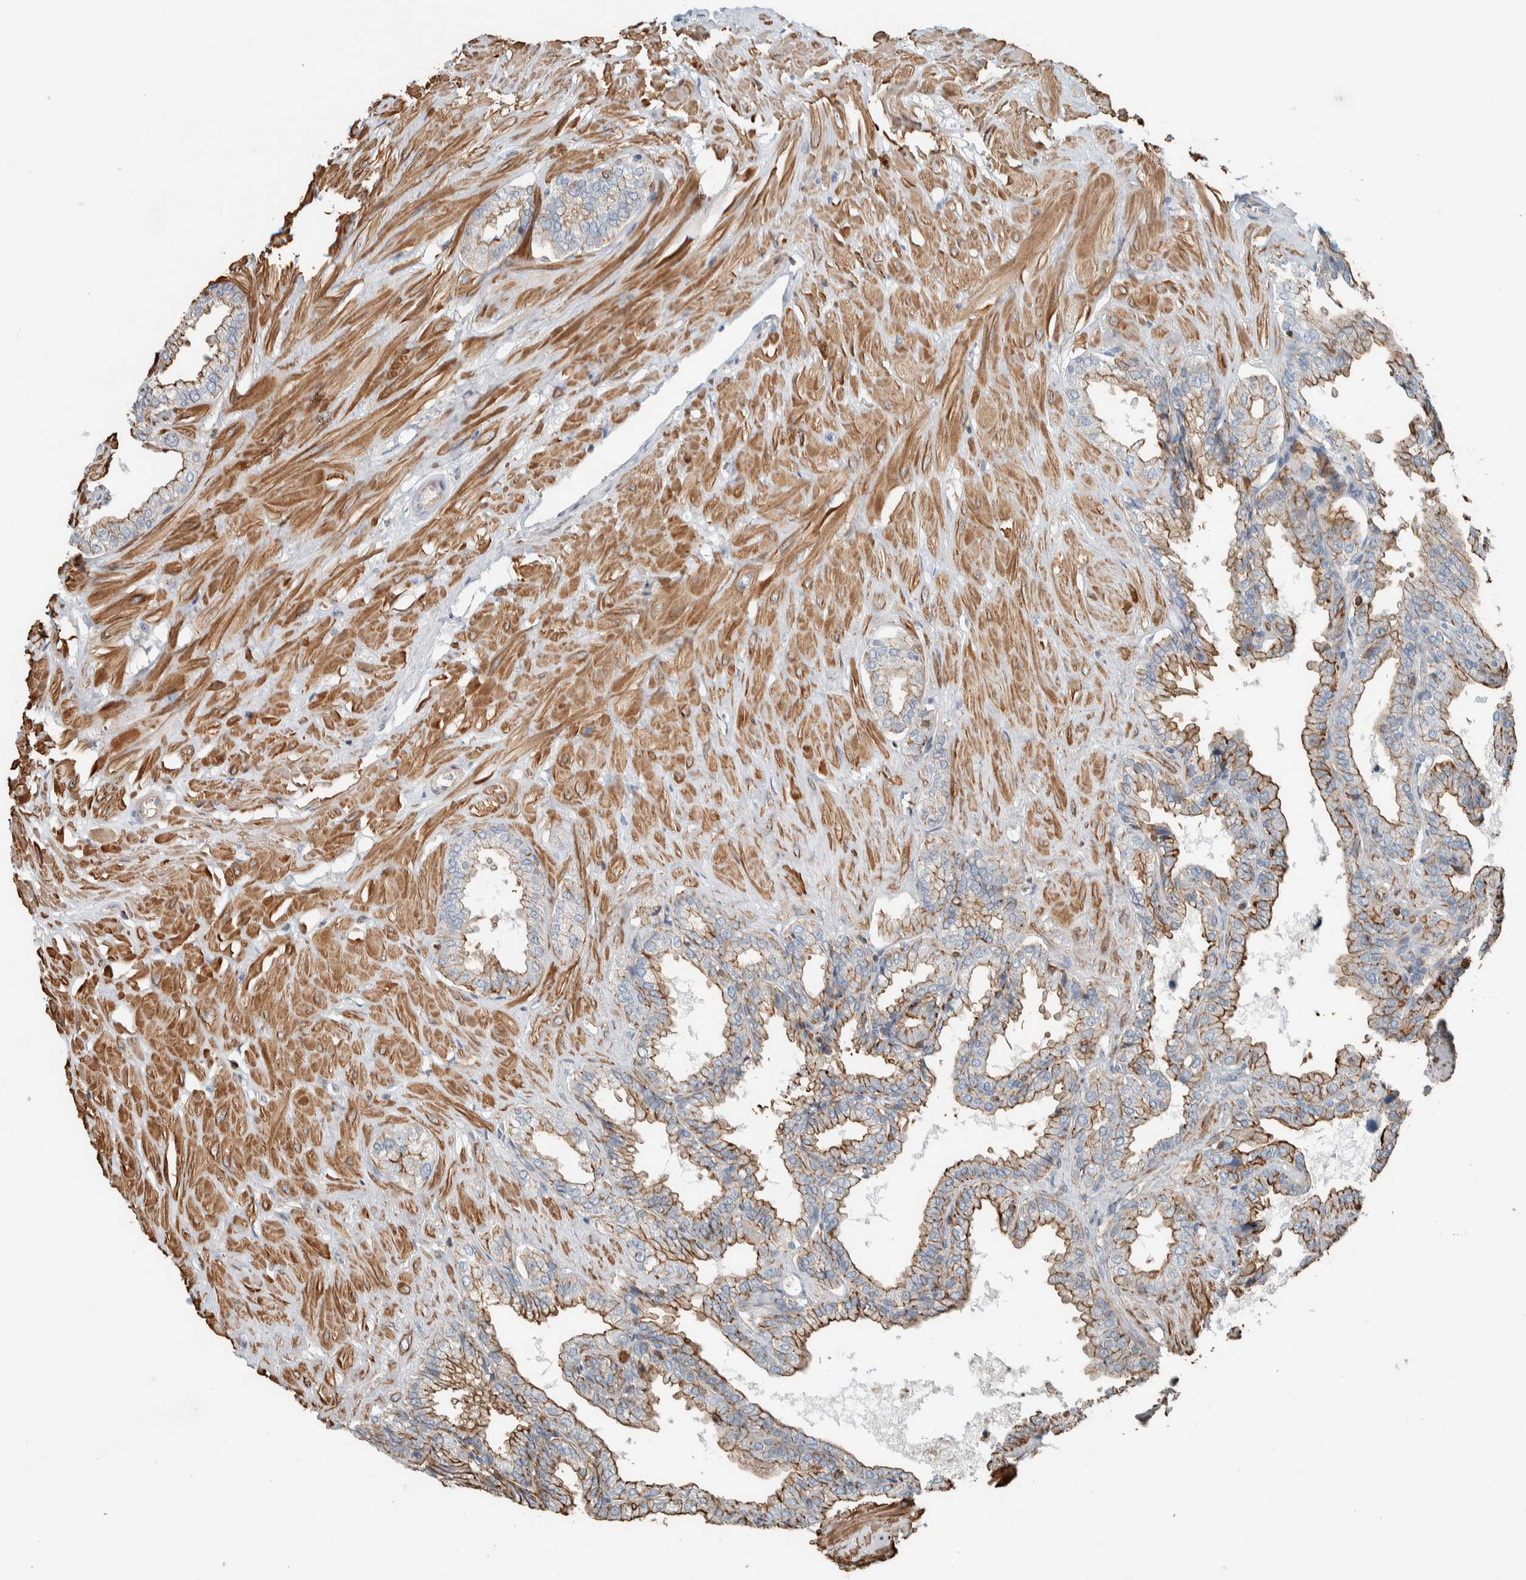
{"staining": {"intensity": "moderate", "quantity": "25%-75%", "location": "cytoplasmic/membranous"}, "tissue": "seminal vesicle", "cell_type": "Glandular cells", "image_type": "normal", "snomed": [{"axis": "morphology", "description": "Normal tissue, NOS"}, {"axis": "topography", "description": "Seminal veicle"}], "caption": "Protein staining by immunohistochemistry (IHC) exhibits moderate cytoplasmic/membranous expression in approximately 25%-75% of glandular cells in unremarkable seminal vesicle. Nuclei are stained in blue.", "gene": "CTBP2", "patient": {"sex": "male", "age": 46}}